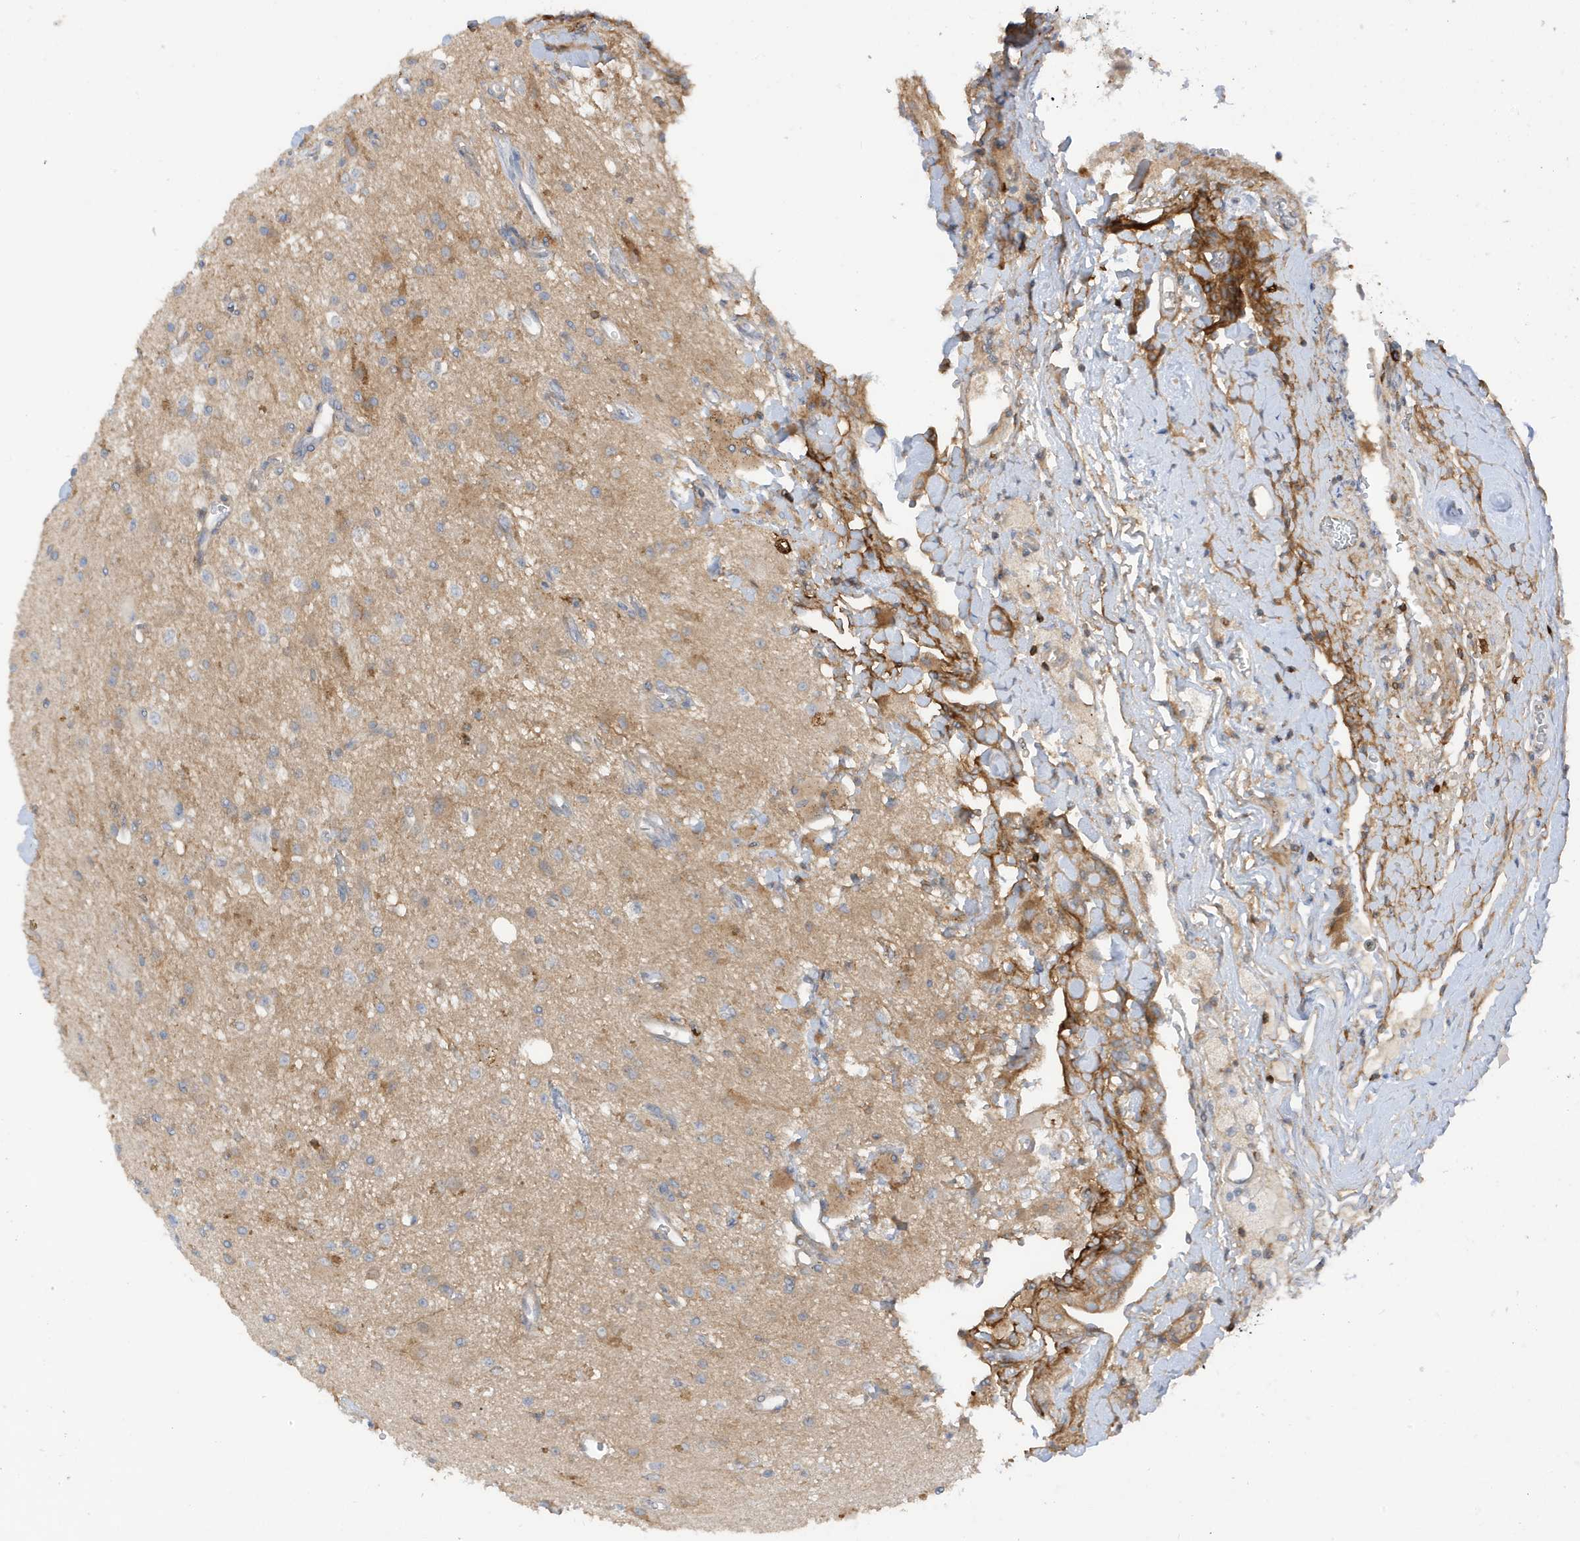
{"staining": {"intensity": "weak", "quantity": "<25%", "location": "cytoplasmic/membranous"}, "tissue": "glioma", "cell_type": "Tumor cells", "image_type": "cancer", "snomed": [{"axis": "morphology", "description": "Glioma, malignant, High grade"}, {"axis": "topography", "description": "Brain"}], "caption": "High power microscopy photomicrograph of an immunohistochemistry (IHC) micrograph of malignant glioma (high-grade), revealing no significant expression in tumor cells.", "gene": "PHACTR2", "patient": {"sex": "male", "age": 34}}